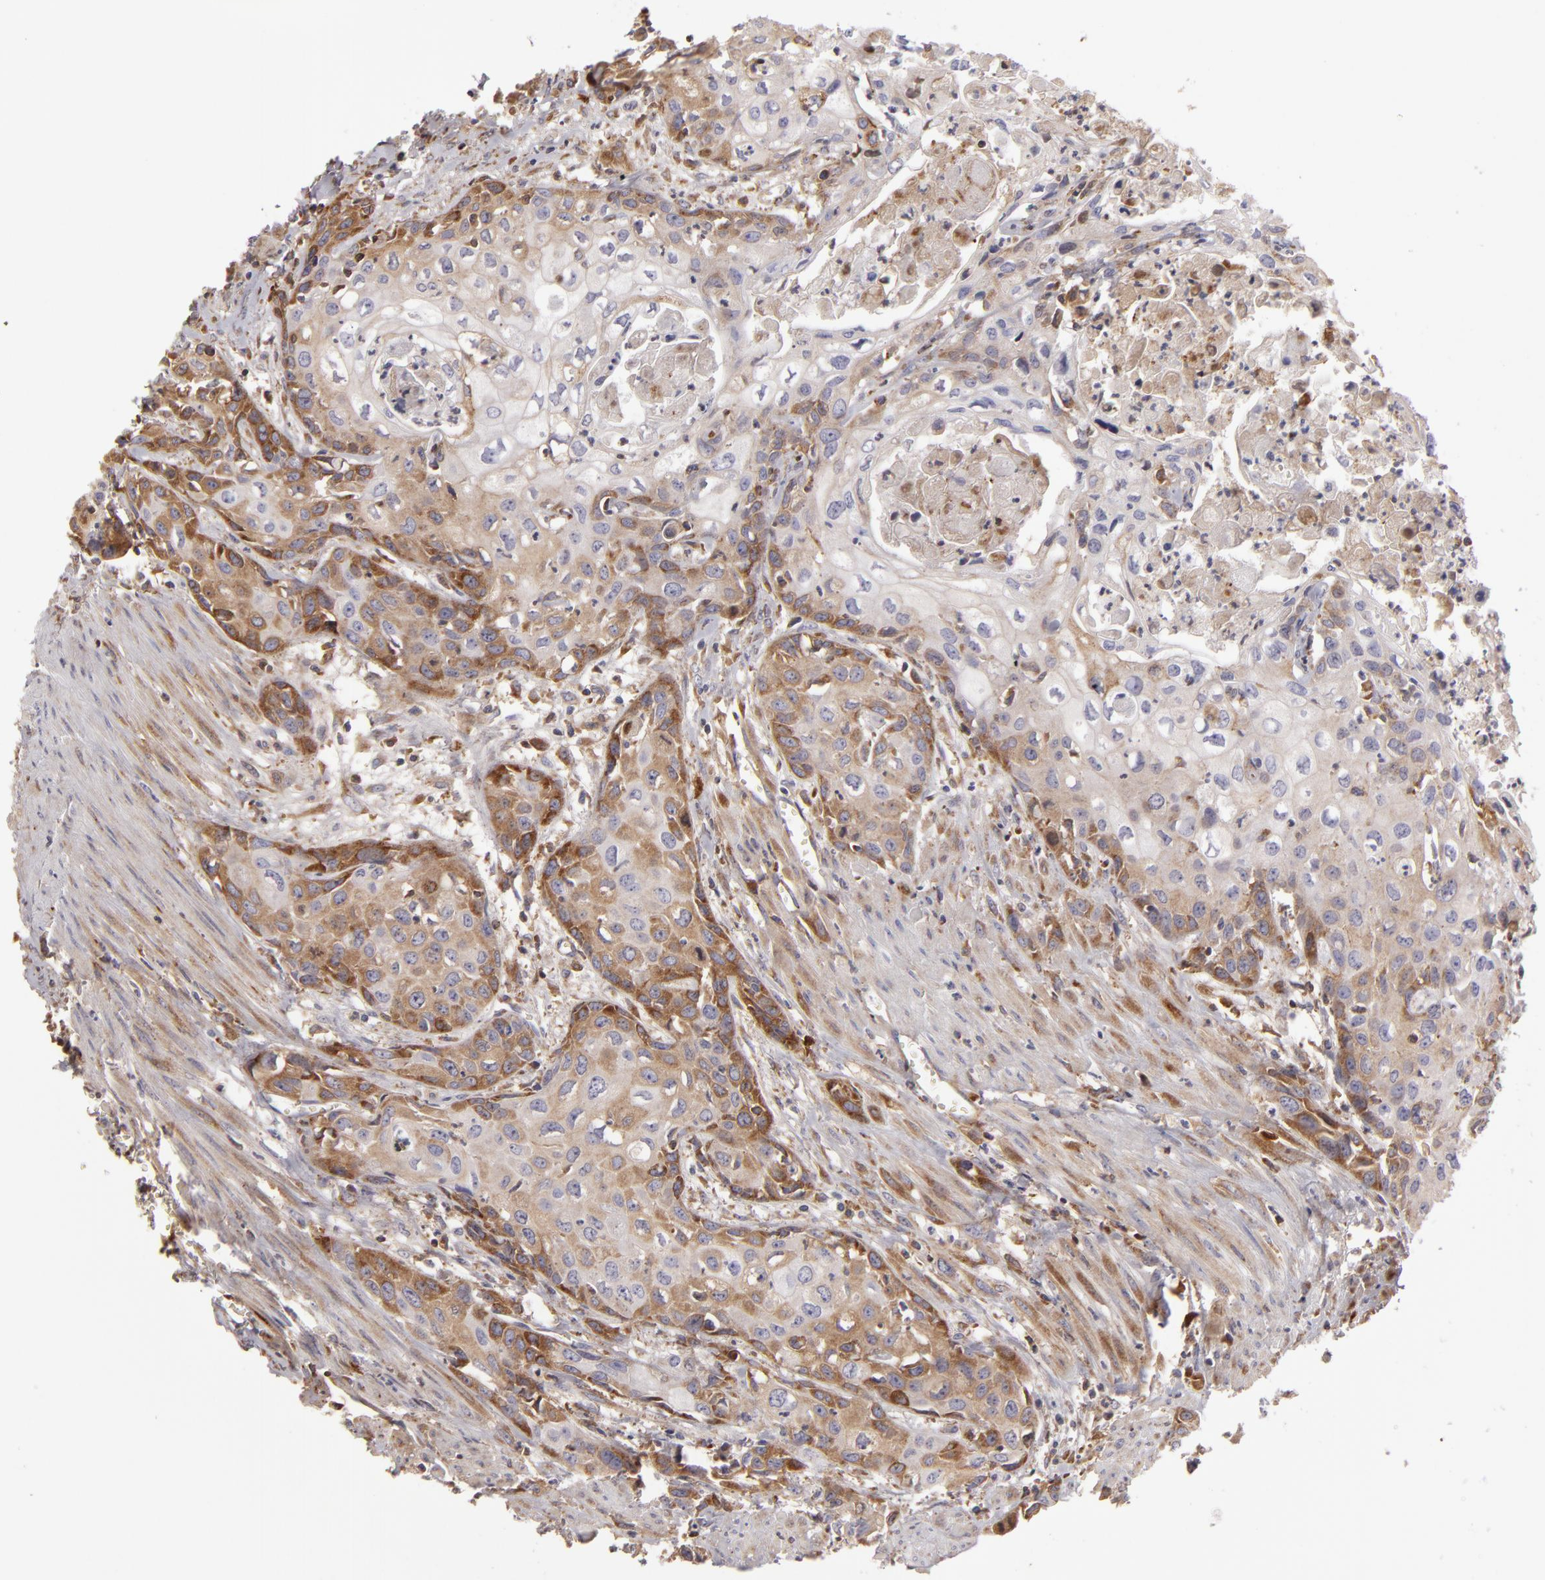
{"staining": {"intensity": "moderate", "quantity": "25%-75%", "location": "cytoplasmic/membranous"}, "tissue": "urothelial cancer", "cell_type": "Tumor cells", "image_type": "cancer", "snomed": [{"axis": "morphology", "description": "Urothelial carcinoma, High grade"}, {"axis": "topography", "description": "Urinary bladder"}], "caption": "IHC (DAB) staining of high-grade urothelial carcinoma exhibits moderate cytoplasmic/membranous protein expression in about 25%-75% of tumor cells. (DAB (3,3'-diaminobenzidine) IHC with brightfield microscopy, high magnification).", "gene": "CFB", "patient": {"sex": "male", "age": 54}}